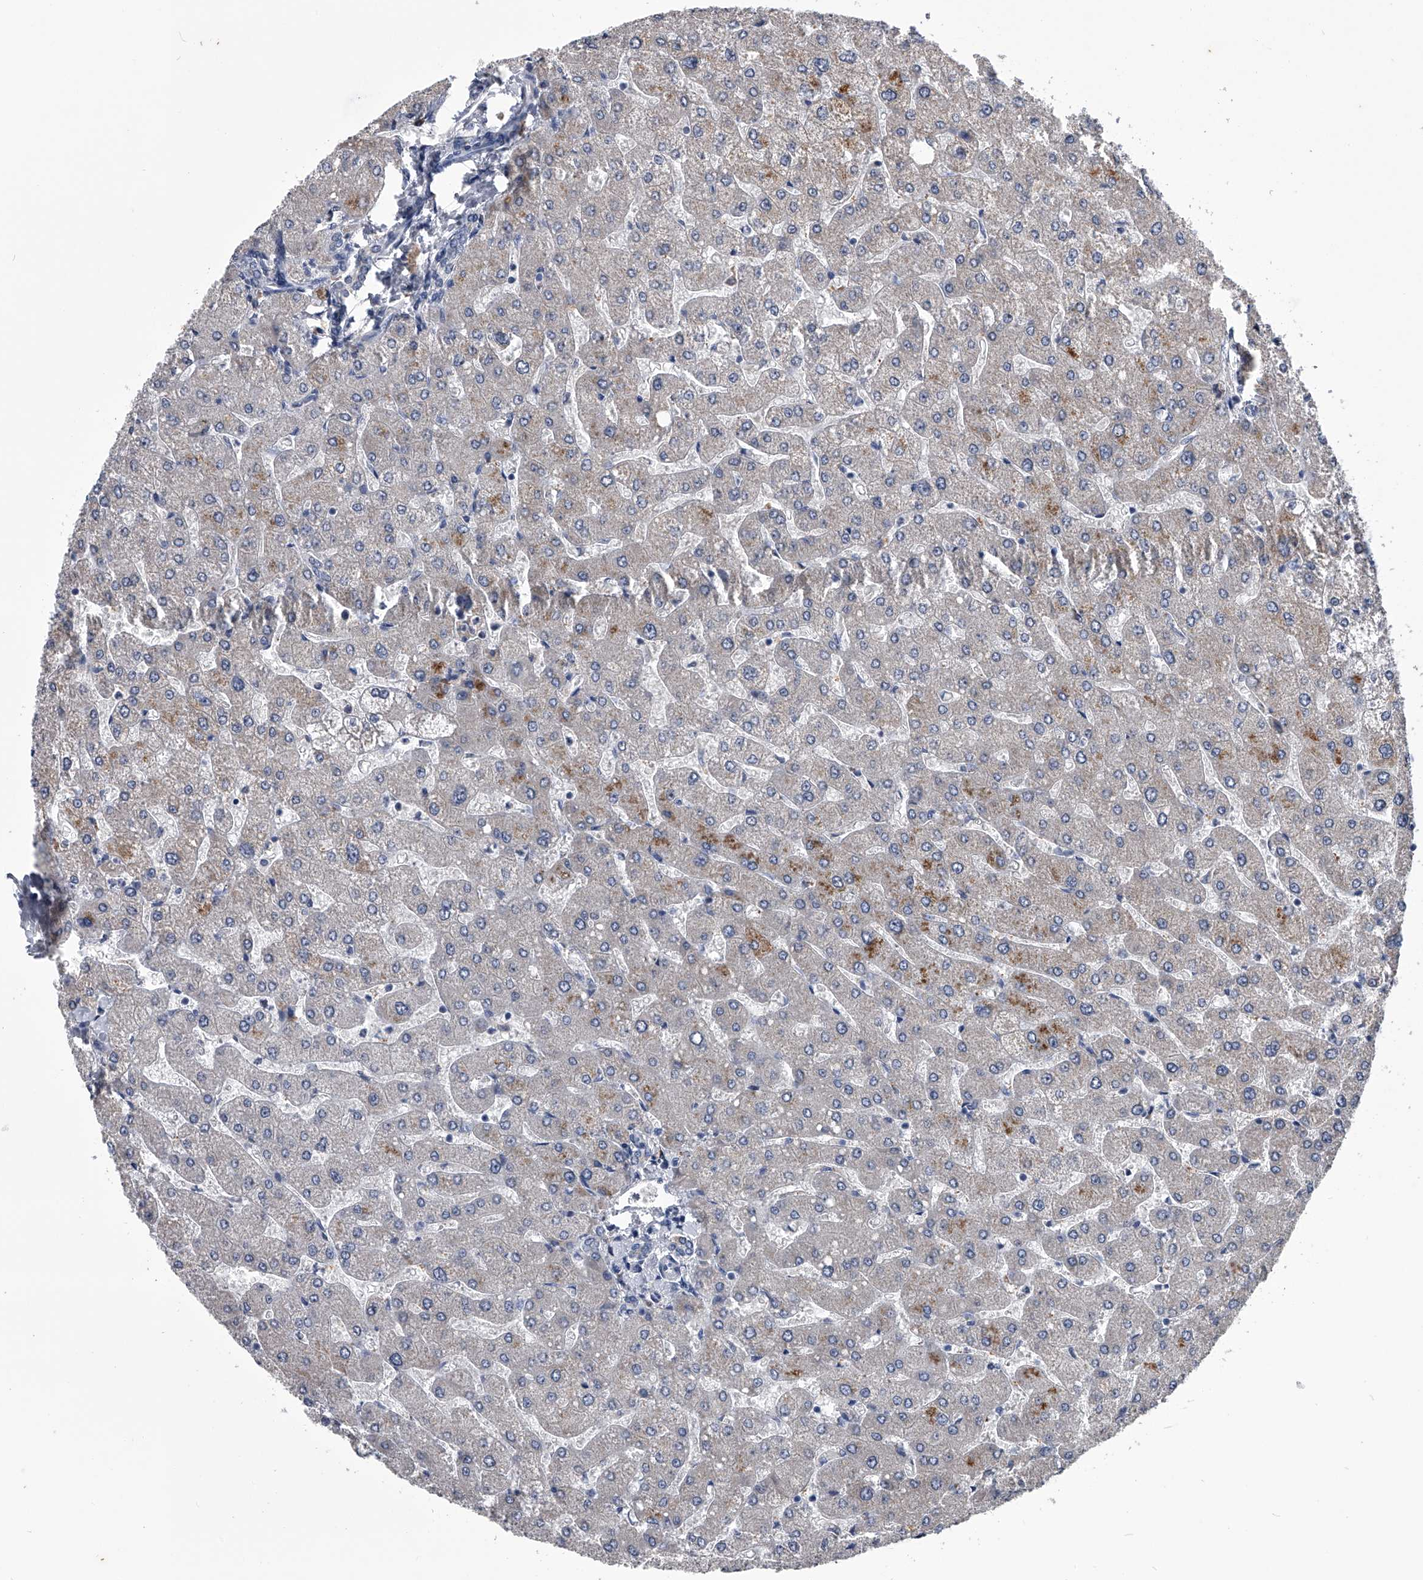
{"staining": {"intensity": "negative", "quantity": "none", "location": "none"}, "tissue": "liver", "cell_type": "Cholangiocytes", "image_type": "normal", "snomed": [{"axis": "morphology", "description": "Normal tissue, NOS"}, {"axis": "topography", "description": "Liver"}], "caption": "This is an immunohistochemistry histopathology image of normal human liver. There is no staining in cholangiocytes.", "gene": "OAT", "patient": {"sex": "male", "age": 55}}